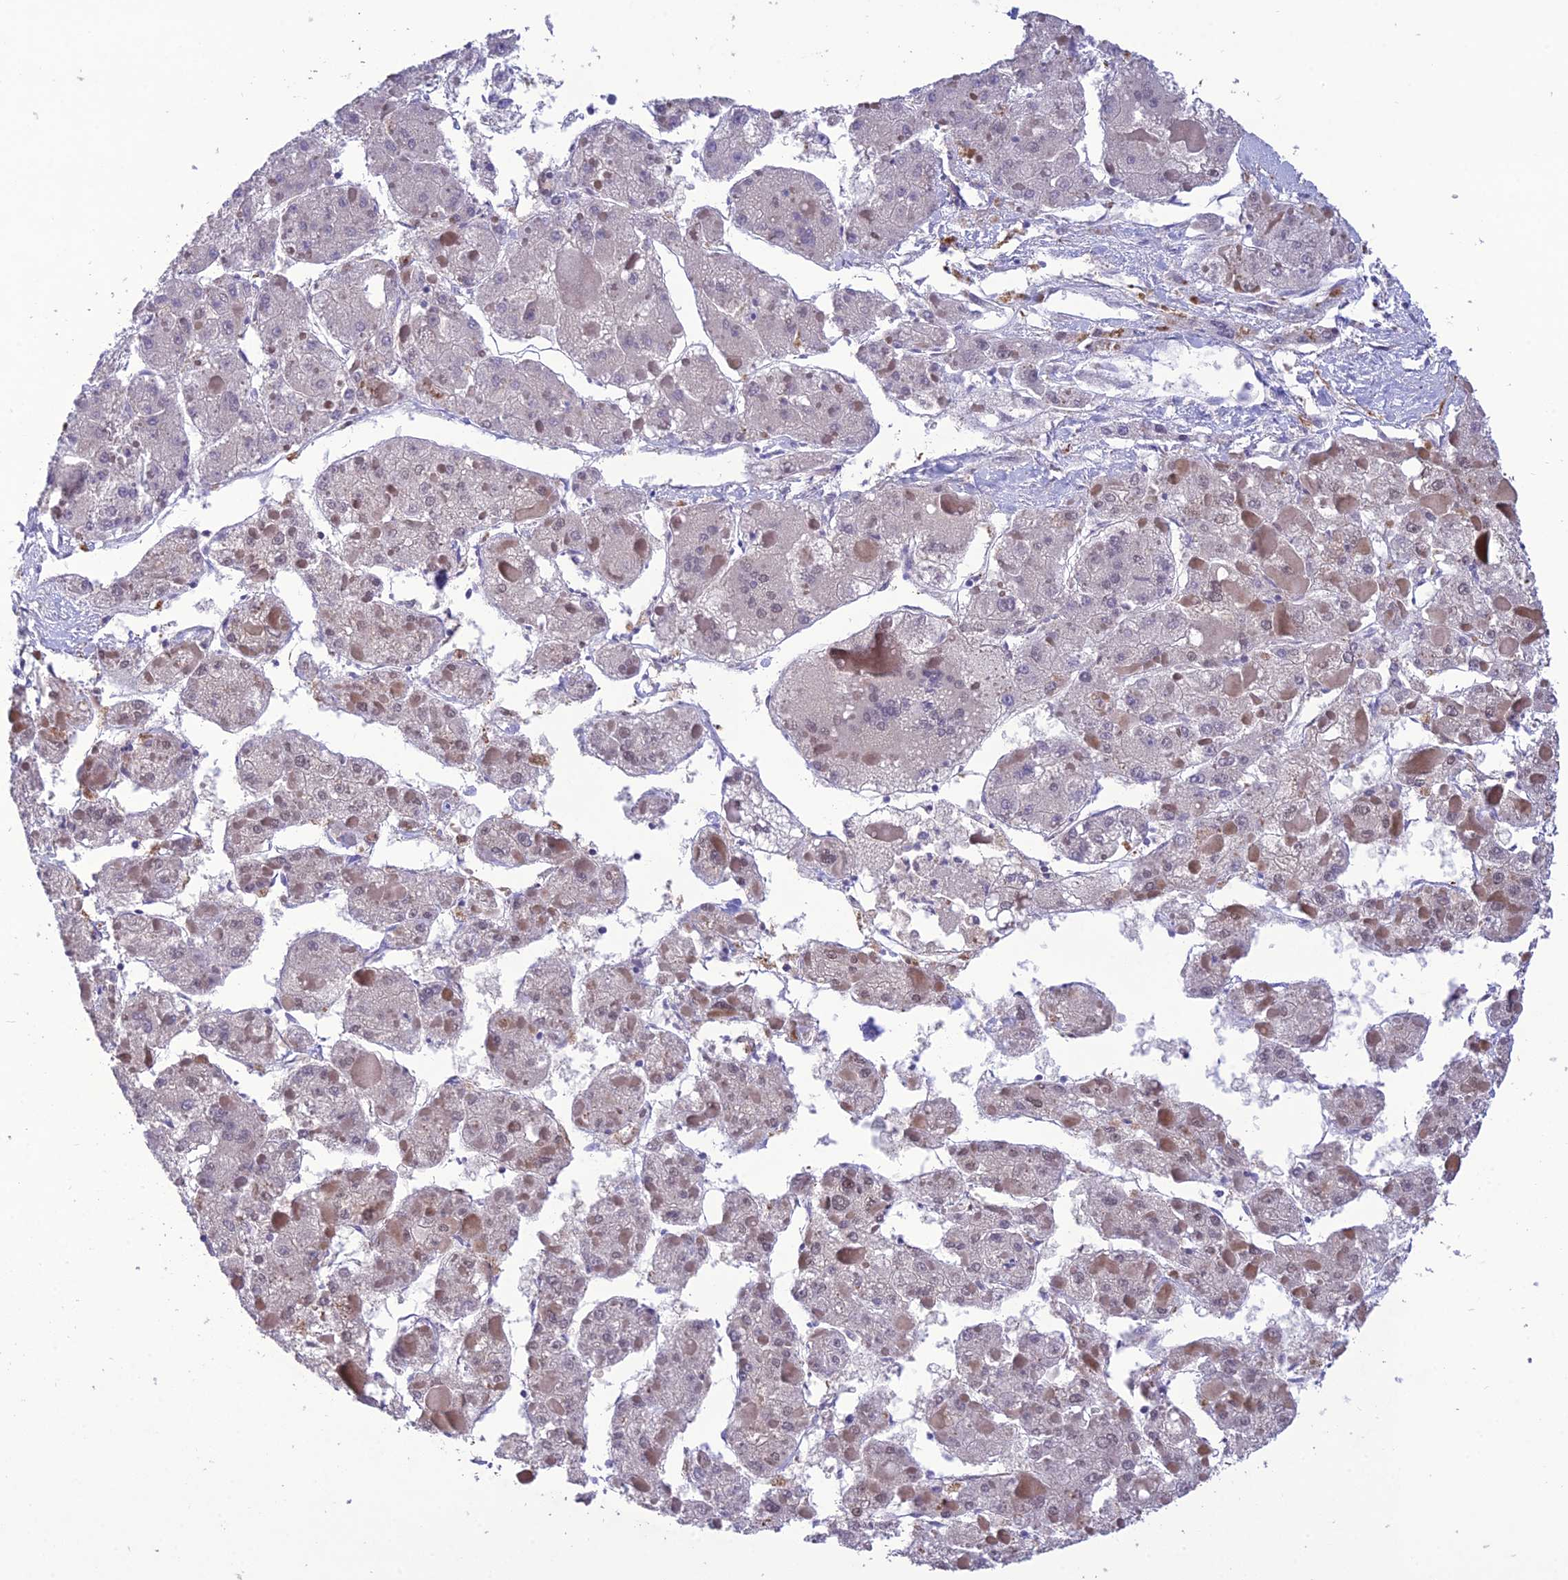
{"staining": {"intensity": "negative", "quantity": "none", "location": "none"}, "tissue": "liver cancer", "cell_type": "Tumor cells", "image_type": "cancer", "snomed": [{"axis": "morphology", "description": "Carcinoma, Hepatocellular, NOS"}, {"axis": "topography", "description": "Liver"}], "caption": "An IHC histopathology image of liver cancer is shown. There is no staining in tumor cells of liver cancer.", "gene": "SNX24", "patient": {"sex": "female", "age": 73}}